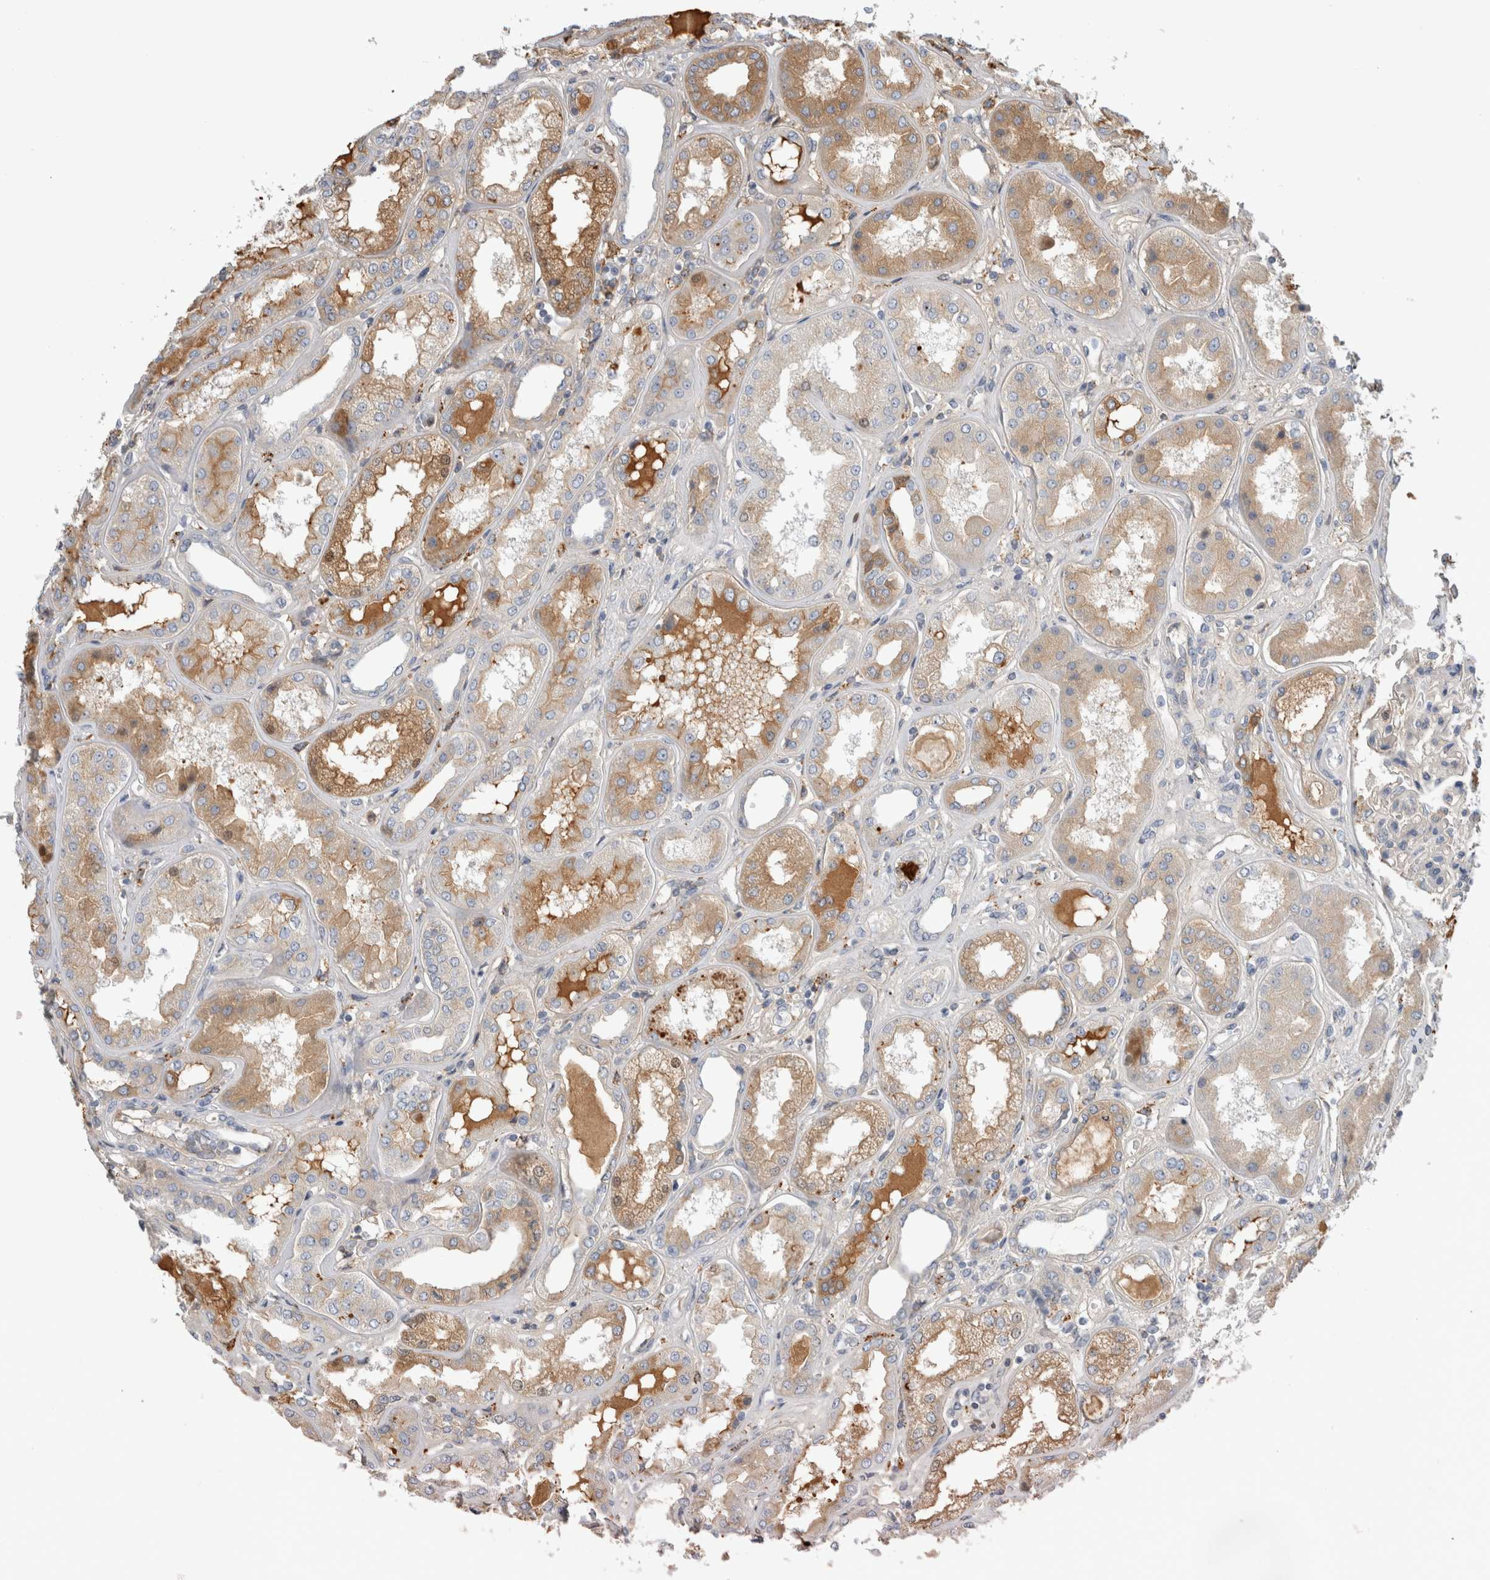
{"staining": {"intensity": "weak", "quantity": "25%-75%", "location": "cytoplasmic/membranous"}, "tissue": "kidney", "cell_type": "Cells in glomeruli", "image_type": "normal", "snomed": [{"axis": "morphology", "description": "Normal tissue, NOS"}, {"axis": "topography", "description": "Kidney"}], "caption": "Cells in glomeruli demonstrate weak cytoplasmic/membranous expression in about 25%-75% of cells in normal kidney. (brown staining indicates protein expression, while blue staining denotes nuclei).", "gene": "TBCE", "patient": {"sex": "female", "age": 56}}